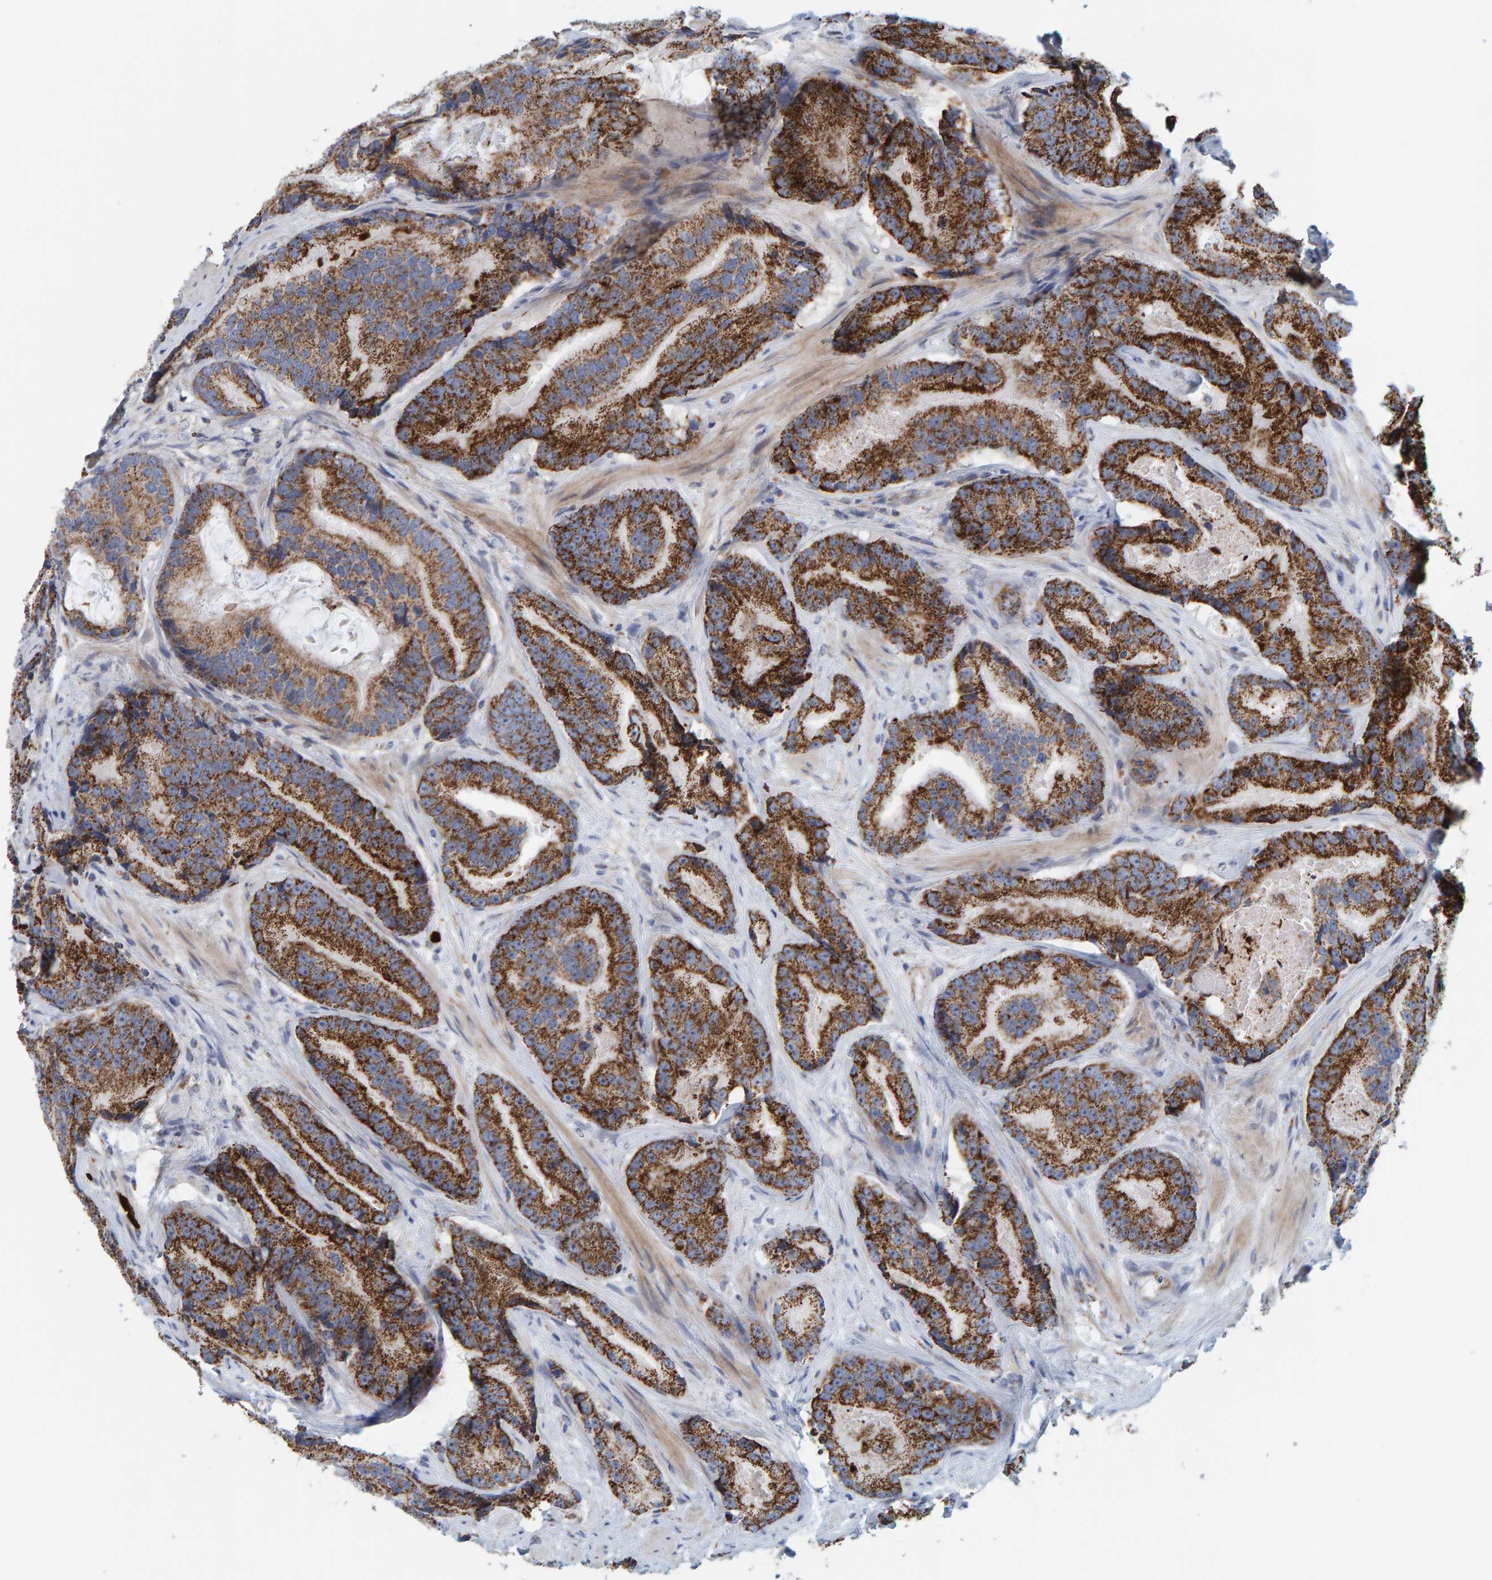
{"staining": {"intensity": "strong", "quantity": ">75%", "location": "cytoplasmic/membranous"}, "tissue": "prostate cancer", "cell_type": "Tumor cells", "image_type": "cancer", "snomed": [{"axis": "morphology", "description": "Adenocarcinoma, Low grade"}, {"axis": "topography", "description": "Prostate"}], "caption": "Immunohistochemical staining of human prostate low-grade adenocarcinoma demonstrates strong cytoplasmic/membranous protein staining in about >75% of tumor cells. The protein of interest is stained brown, and the nuclei are stained in blue (DAB IHC with brightfield microscopy, high magnification).", "gene": "B9D1", "patient": {"sex": "male", "age": 69}}